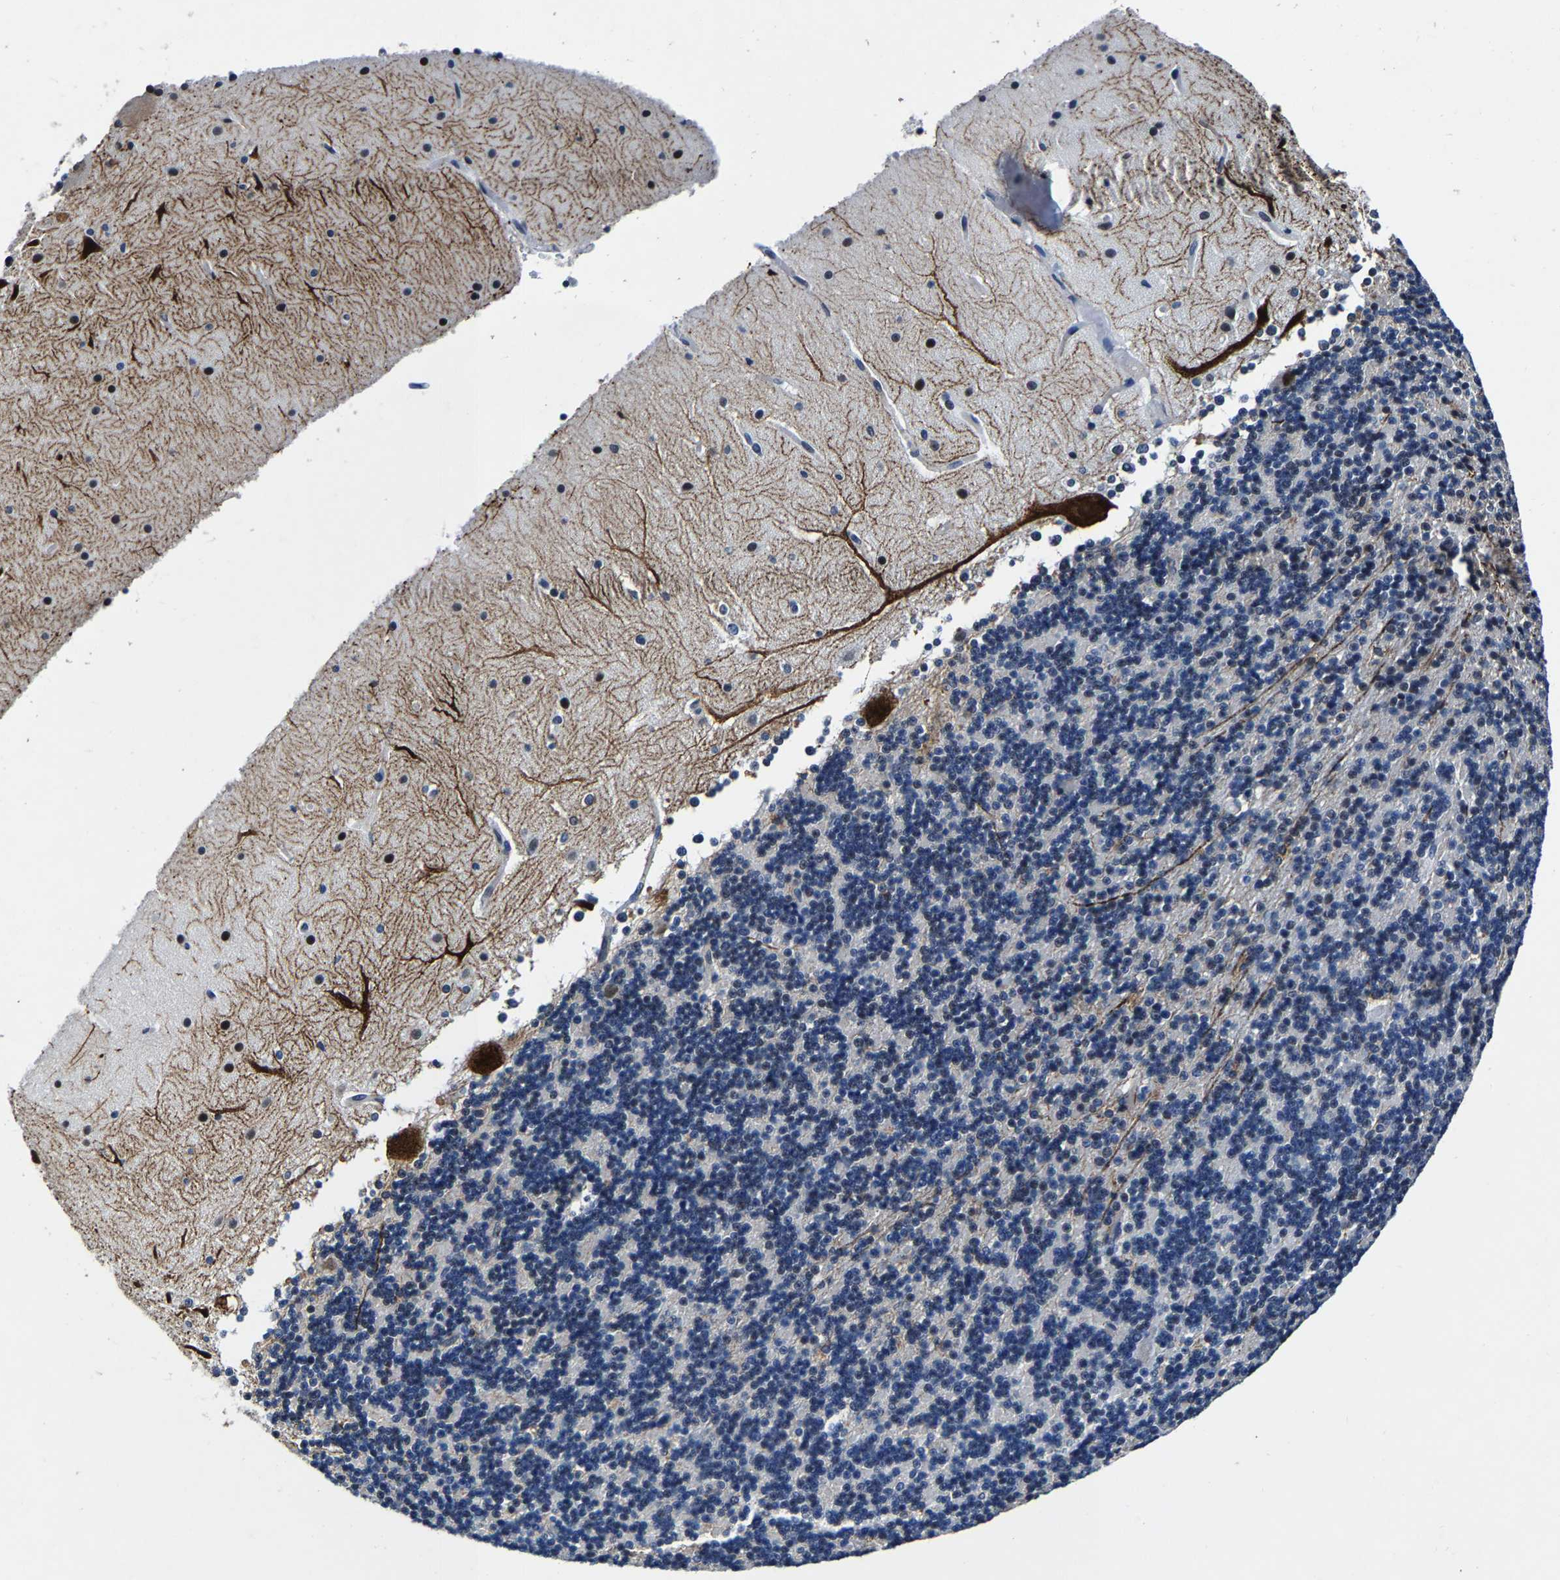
{"staining": {"intensity": "moderate", "quantity": "<25%", "location": "nuclear"}, "tissue": "cerebellum", "cell_type": "Cells in granular layer", "image_type": "normal", "snomed": [{"axis": "morphology", "description": "Normal tissue, NOS"}, {"axis": "topography", "description": "Cerebellum"}], "caption": "A histopathology image of cerebellum stained for a protein demonstrates moderate nuclear brown staining in cells in granular layer.", "gene": "UBN2", "patient": {"sex": "female", "age": 19}}